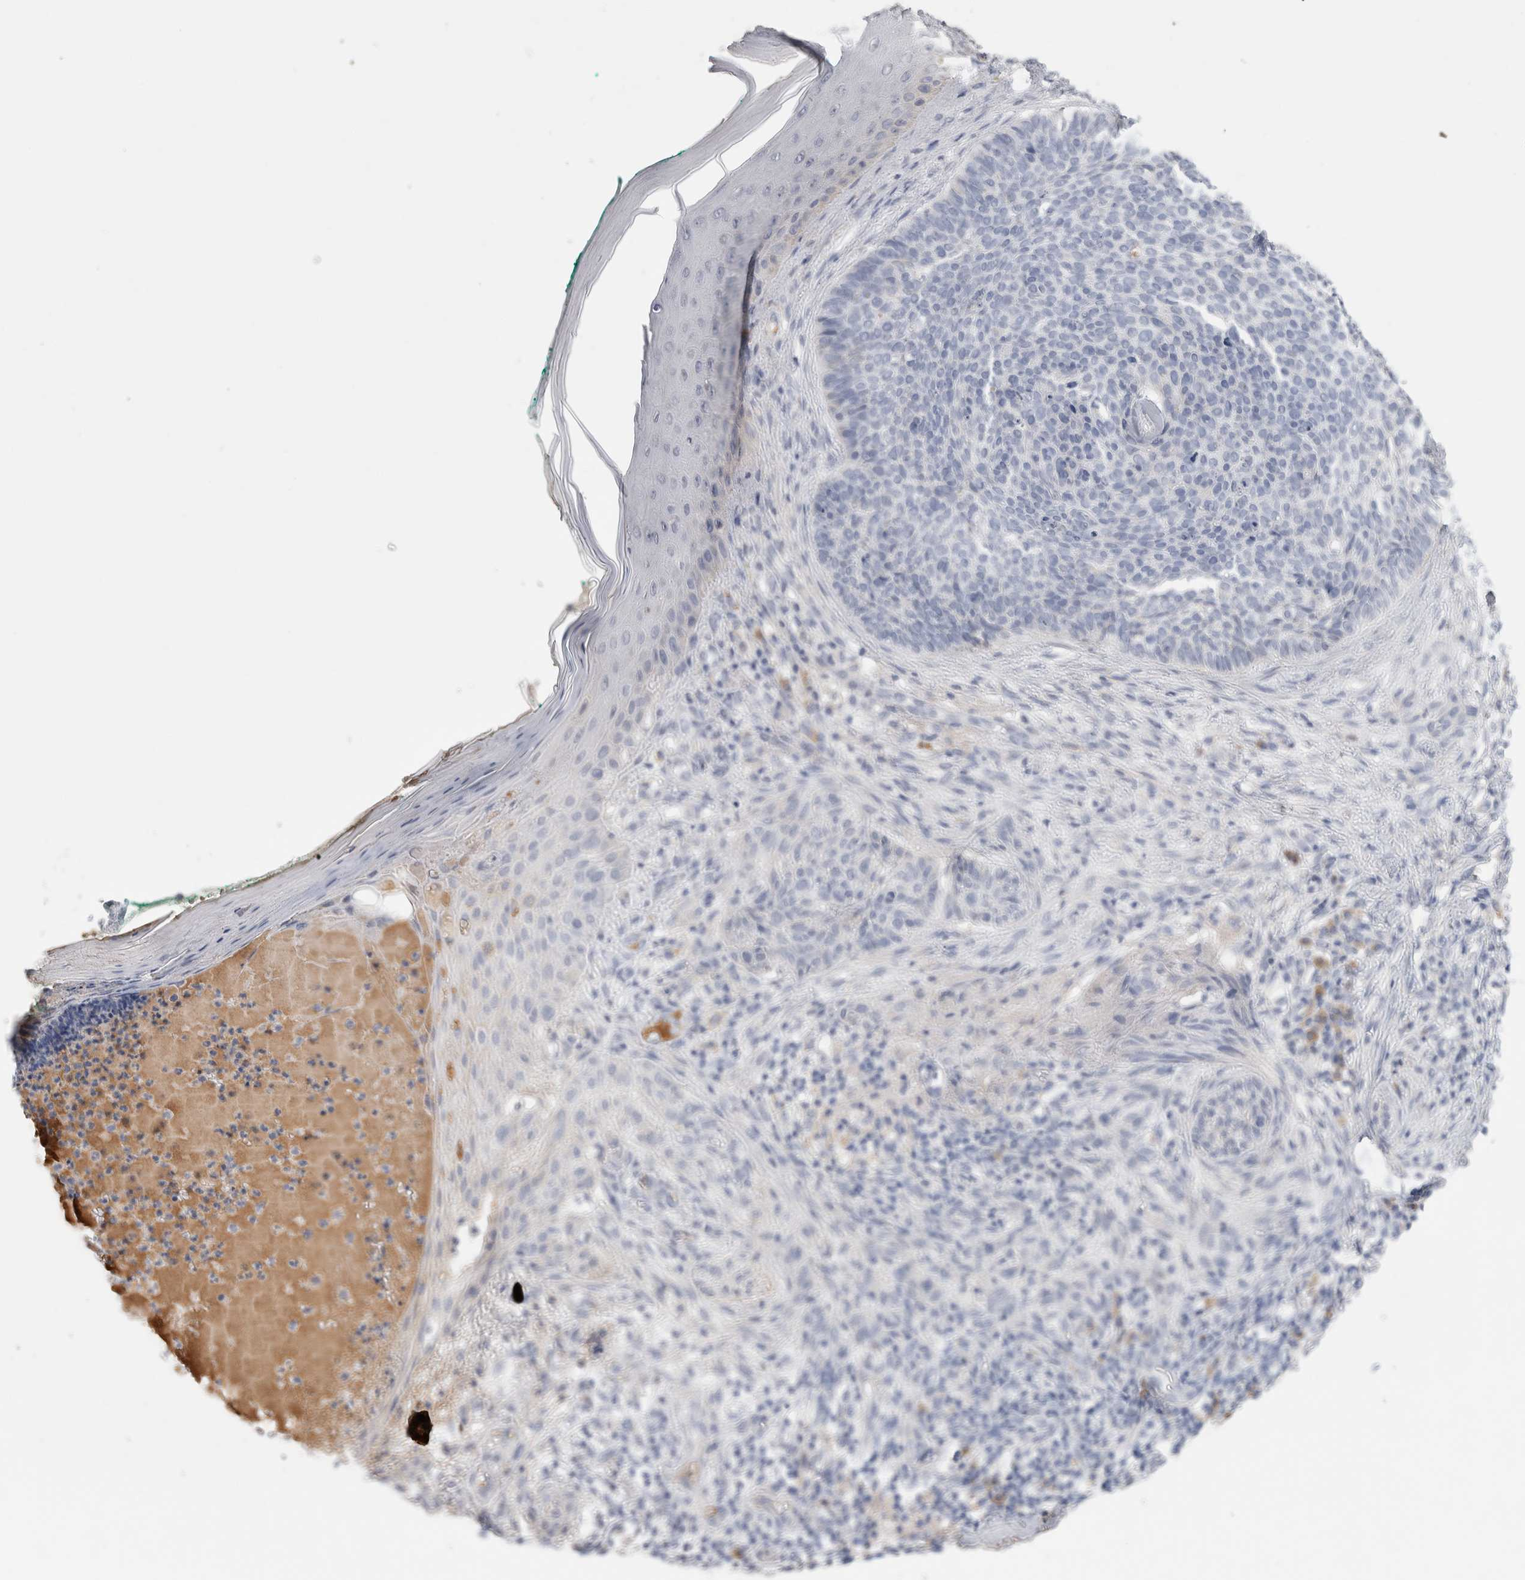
{"staining": {"intensity": "negative", "quantity": "none", "location": "none"}, "tissue": "skin cancer", "cell_type": "Tumor cells", "image_type": "cancer", "snomed": [{"axis": "morphology", "description": "Normal tissue, NOS"}, {"axis": "morphology", "description": "Basal cell carcinoma"}, {"axis": "topography", "description": "Skin"}], "caption": "The immunohistochemistry histopathology image has no significant positivity in tumor cells of skin cancer (basal cell carcinoma) tissue.", "gene": "SCGB1A1", "patient": {"sex": "male", "age": 67}}